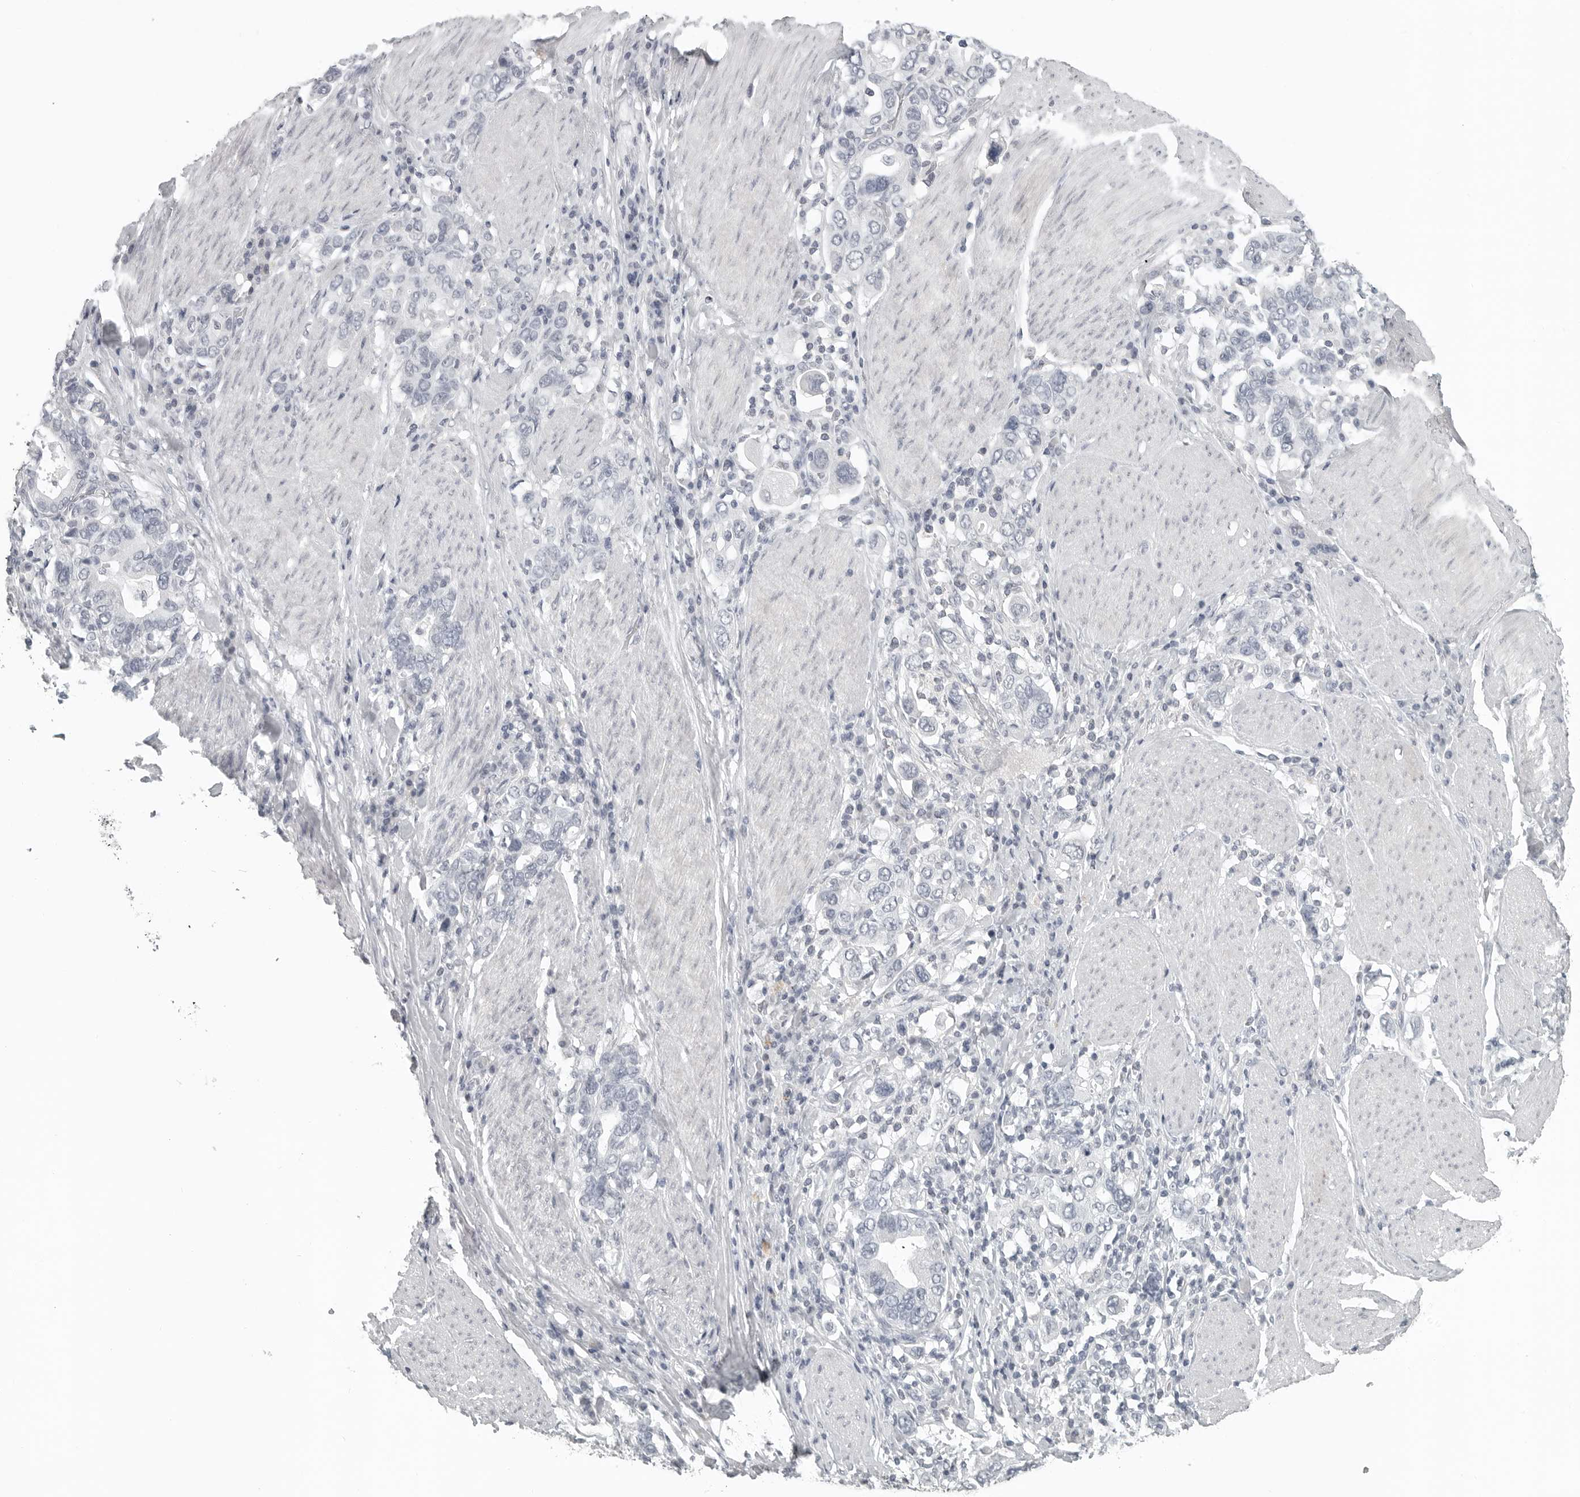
{"staining": {"intensity": "negative", "quantity": "none", "location": "none"}, "tissue": "stomach cancer", "cell_type": "Tumor cells", "image_type": "cancer", "snomed": [{"axis": "morphology", "description": "Adenocarcinoma, NOS"}, {"axis": "topography", "description": "Stomach, upper"}], "caption": "Stomach cancer was stained to show a protein in brown. There is no significant staining in tumor cells. The staining is performed using DAB (3,3'-diaminobenzidine) brown chromogen with nuclei counter-stained in using hematoxylin.", "gene": "BPIFA1", "patient": {"sex": "male", "age": 62}}